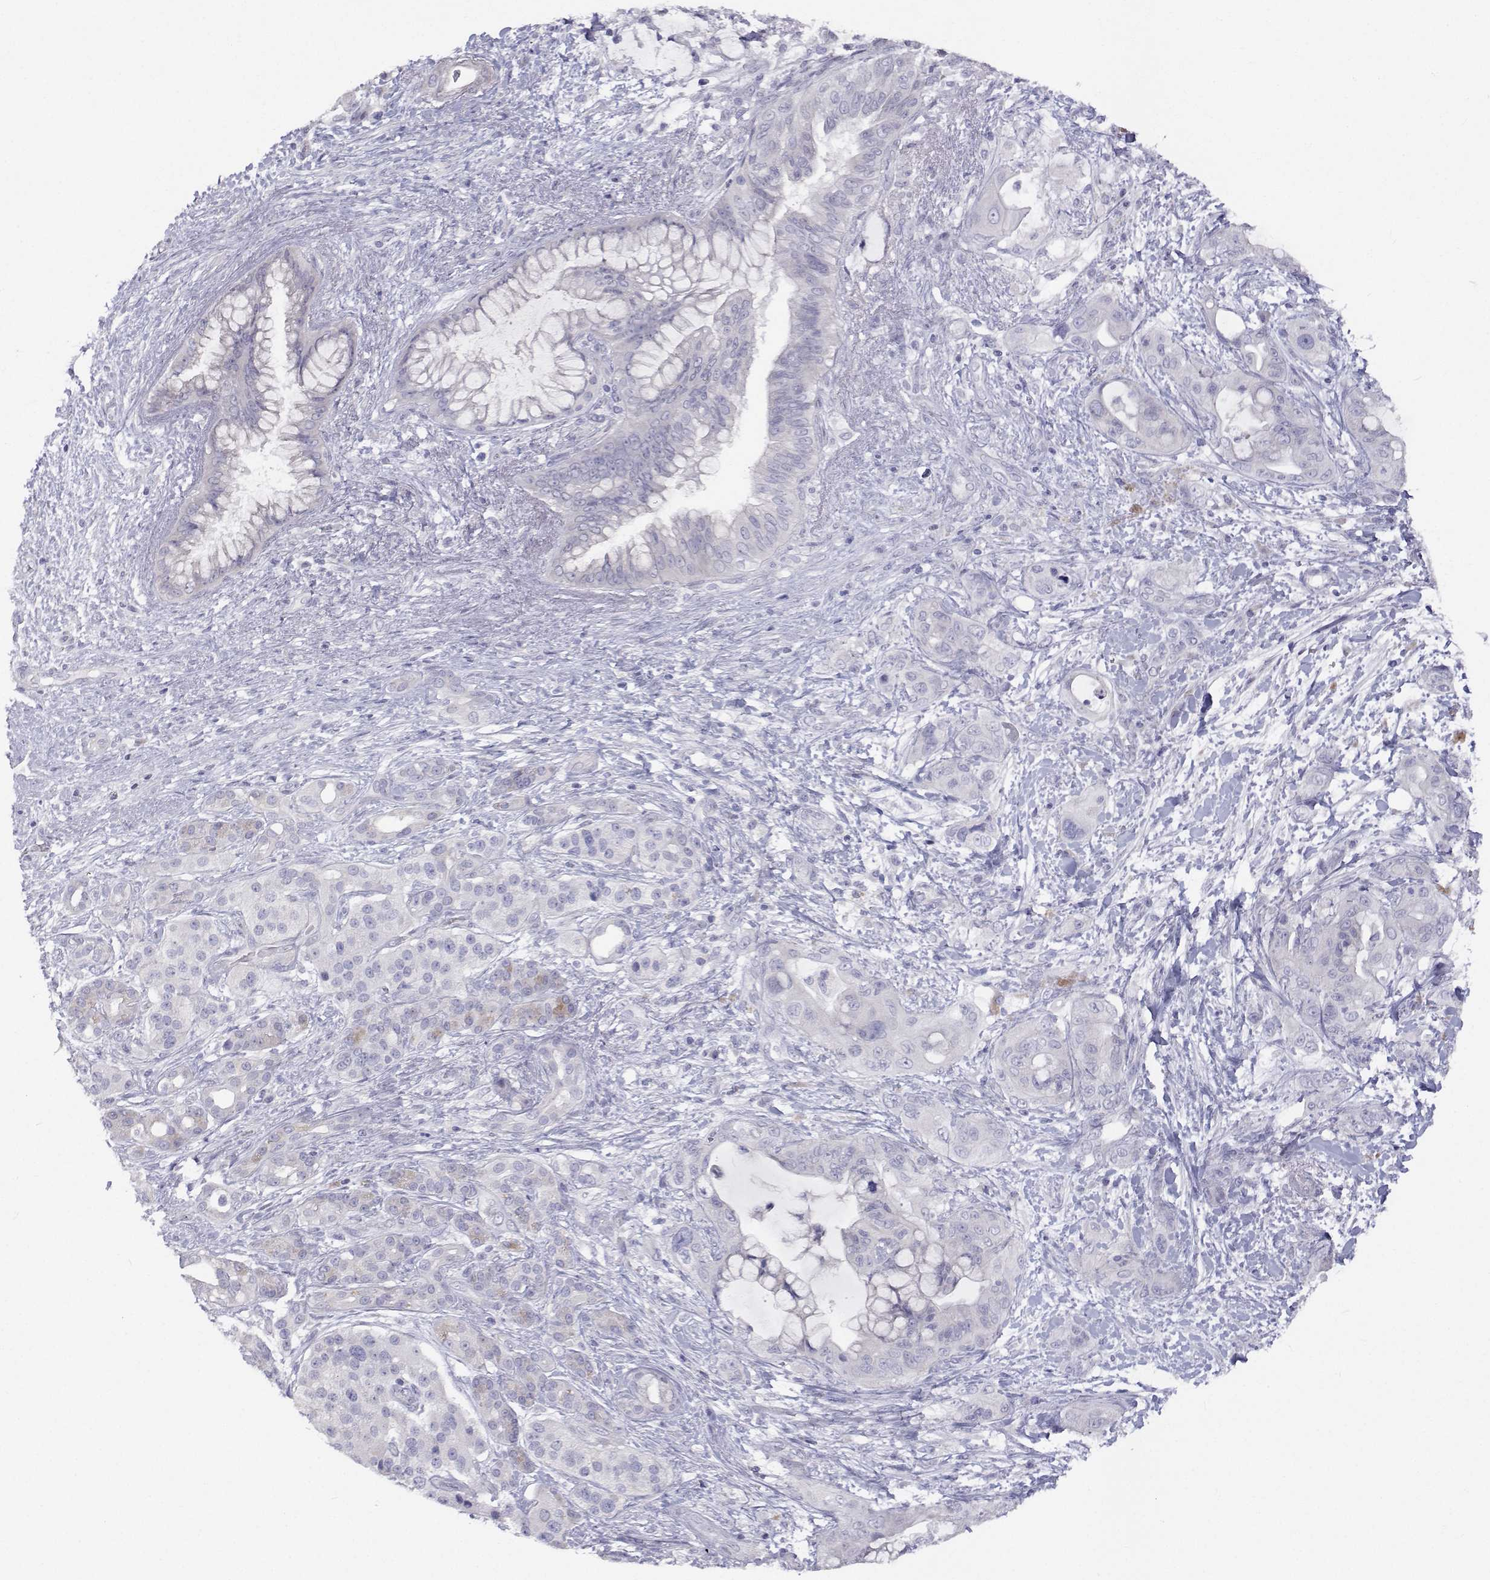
{"staining": {"intensity": "negative", "quantity": "none", "location": "none"}, "tissue": "pancreatic cancer", "cell_type": "Tumor cells", "image_type": "cancer", "snomed": [{"axis": "morphology", "description": "Adenocarcinoma, NOS"}, {"axis": "topography", "description": "Pancreas"}], "caption": "Image shows no protein staining in tumor cells of pancreatic cancer tissue.", "gene": "ANKRD65", "patient": {"sex": "male", "age": 71}}